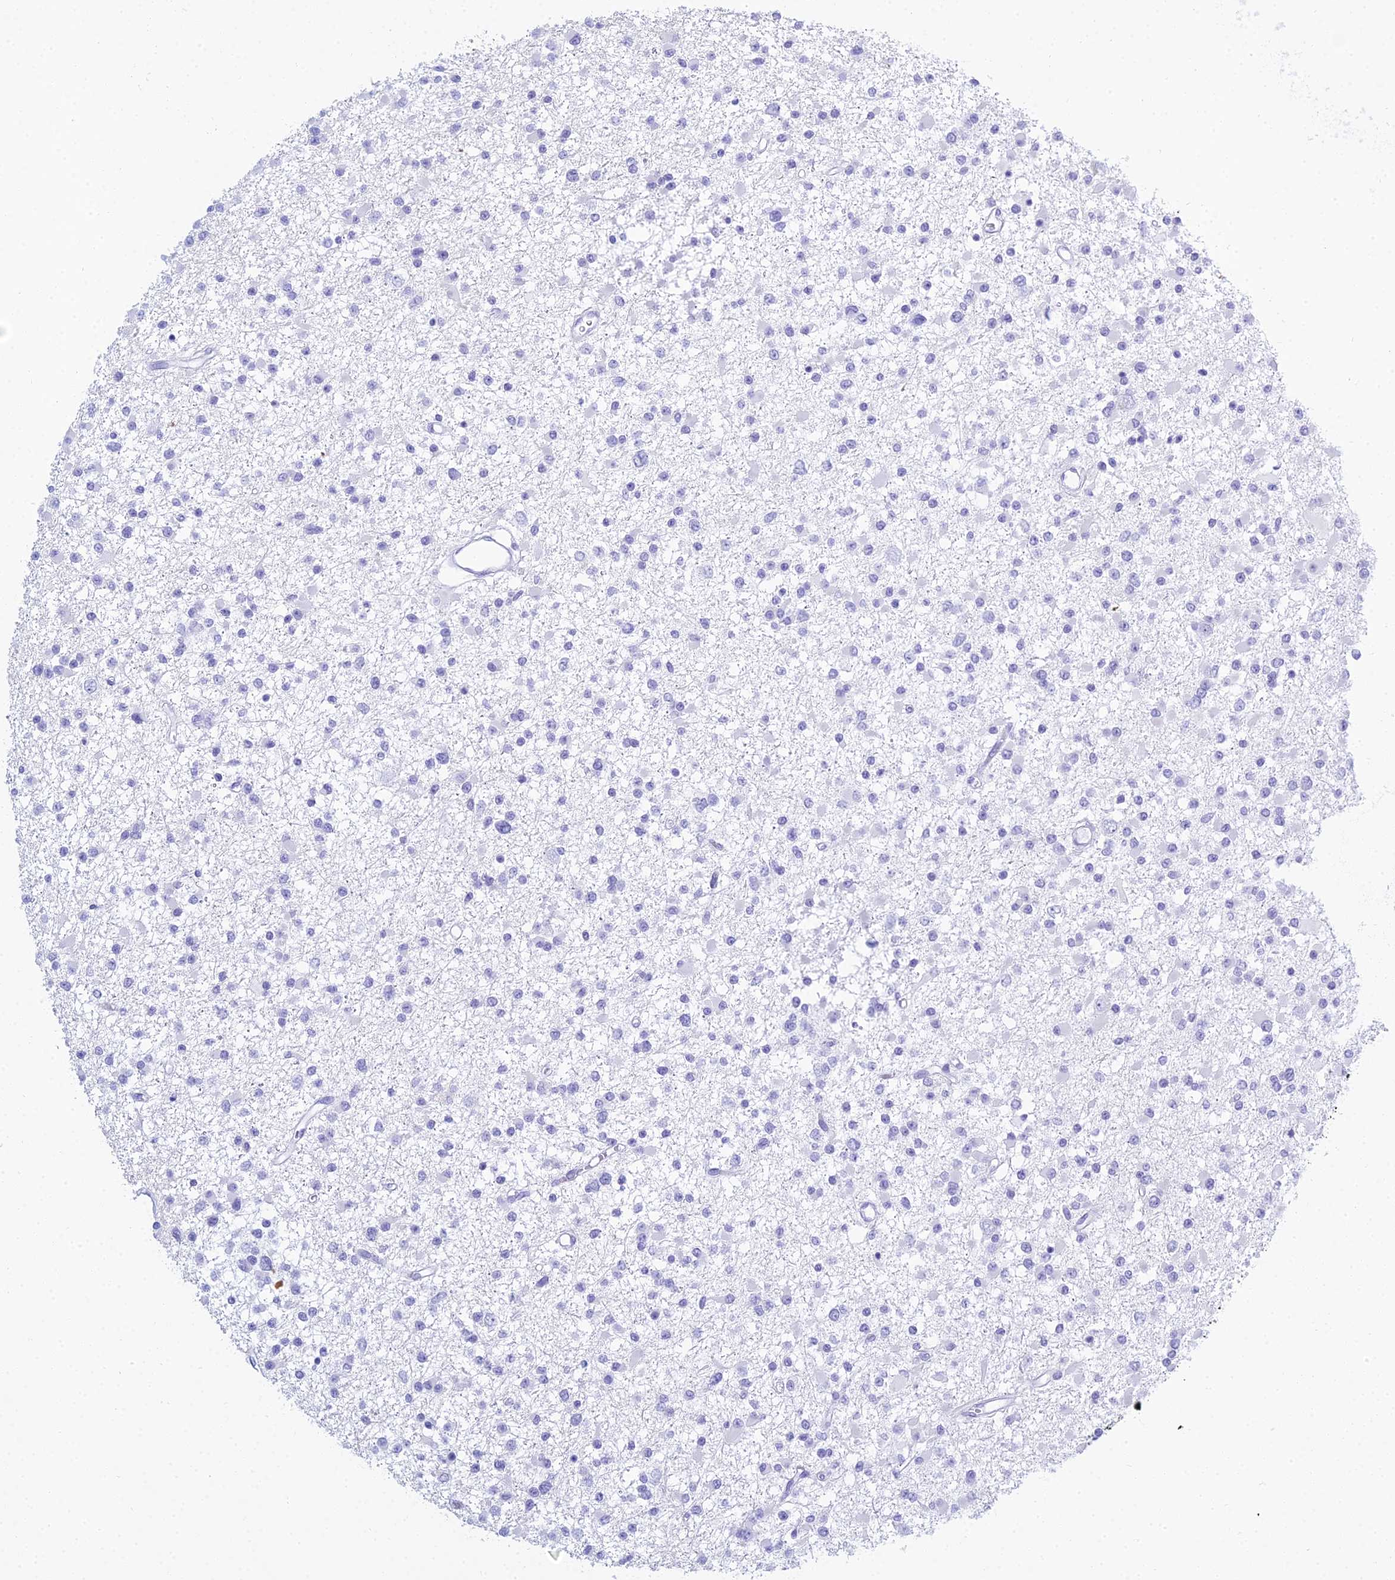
{"staining": {"intensity": "negative", "quantity": "none", "location": "none"}, "tissue": "glioma", "cell_type": "Tumor cells", "image_type": "cancer", "snomed": [{"axis": "morphology", "description": "Glioma, malignant, Low grade"}, {"axis": "topography", "description": "Brain"}], "caption": "This is a micrograph of immunohistochemistry (IHC) staining of glioma, which shows no staining in tumor cells. (DAB IHC, high magnification).", "gene": "PATE4", "patient": {"sex": "female", "age": 22}}